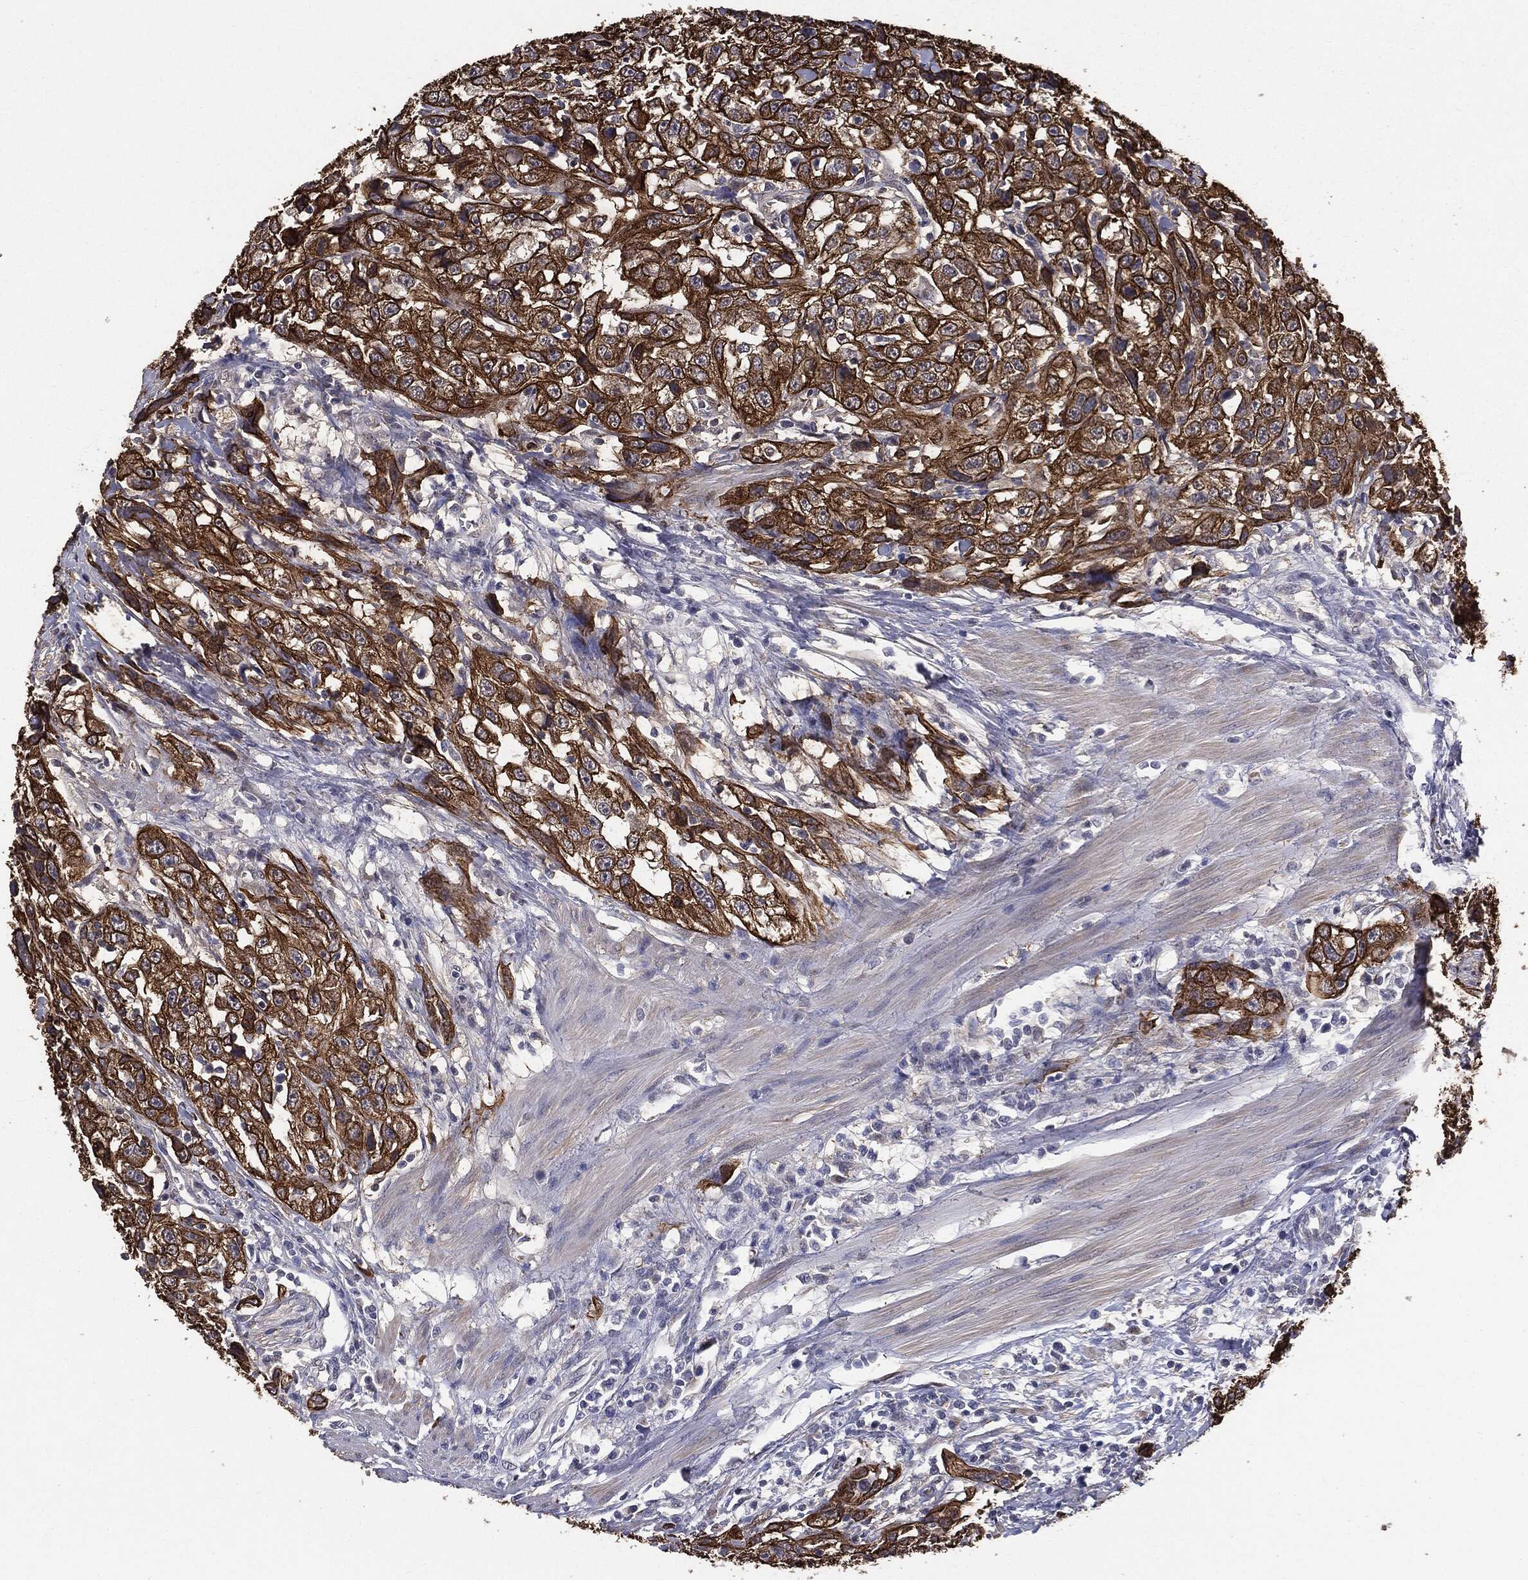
{"staining": {"intensity": "strong", "quantity": ">75%", "location": "cytoplasmic/membranous"}, "tissue": "urothelial cancer", "cell_type": "Tumor cells", "image_type": "cancer", "snomed": [{"axis": "morphology", "description": "Urothelial carcinoma, NOS"}, {"axis": "morphology", "description": "Urothelial carcinoma, High grade"}, {"axis": "topography", "description": "Urinary bladder"}], "caption": "Protein staining of urothelial cancer tissue demonstrates strong cytoplasmic/membranous positivity in approximately >75% of tumor cells. The staining is performed using DAB brown chromogen to label protein expression. The nuclei are counter-stained blue using hematoxylin.", "gene": "KRT5", "patient": {"sex": "female", "age": 73}}